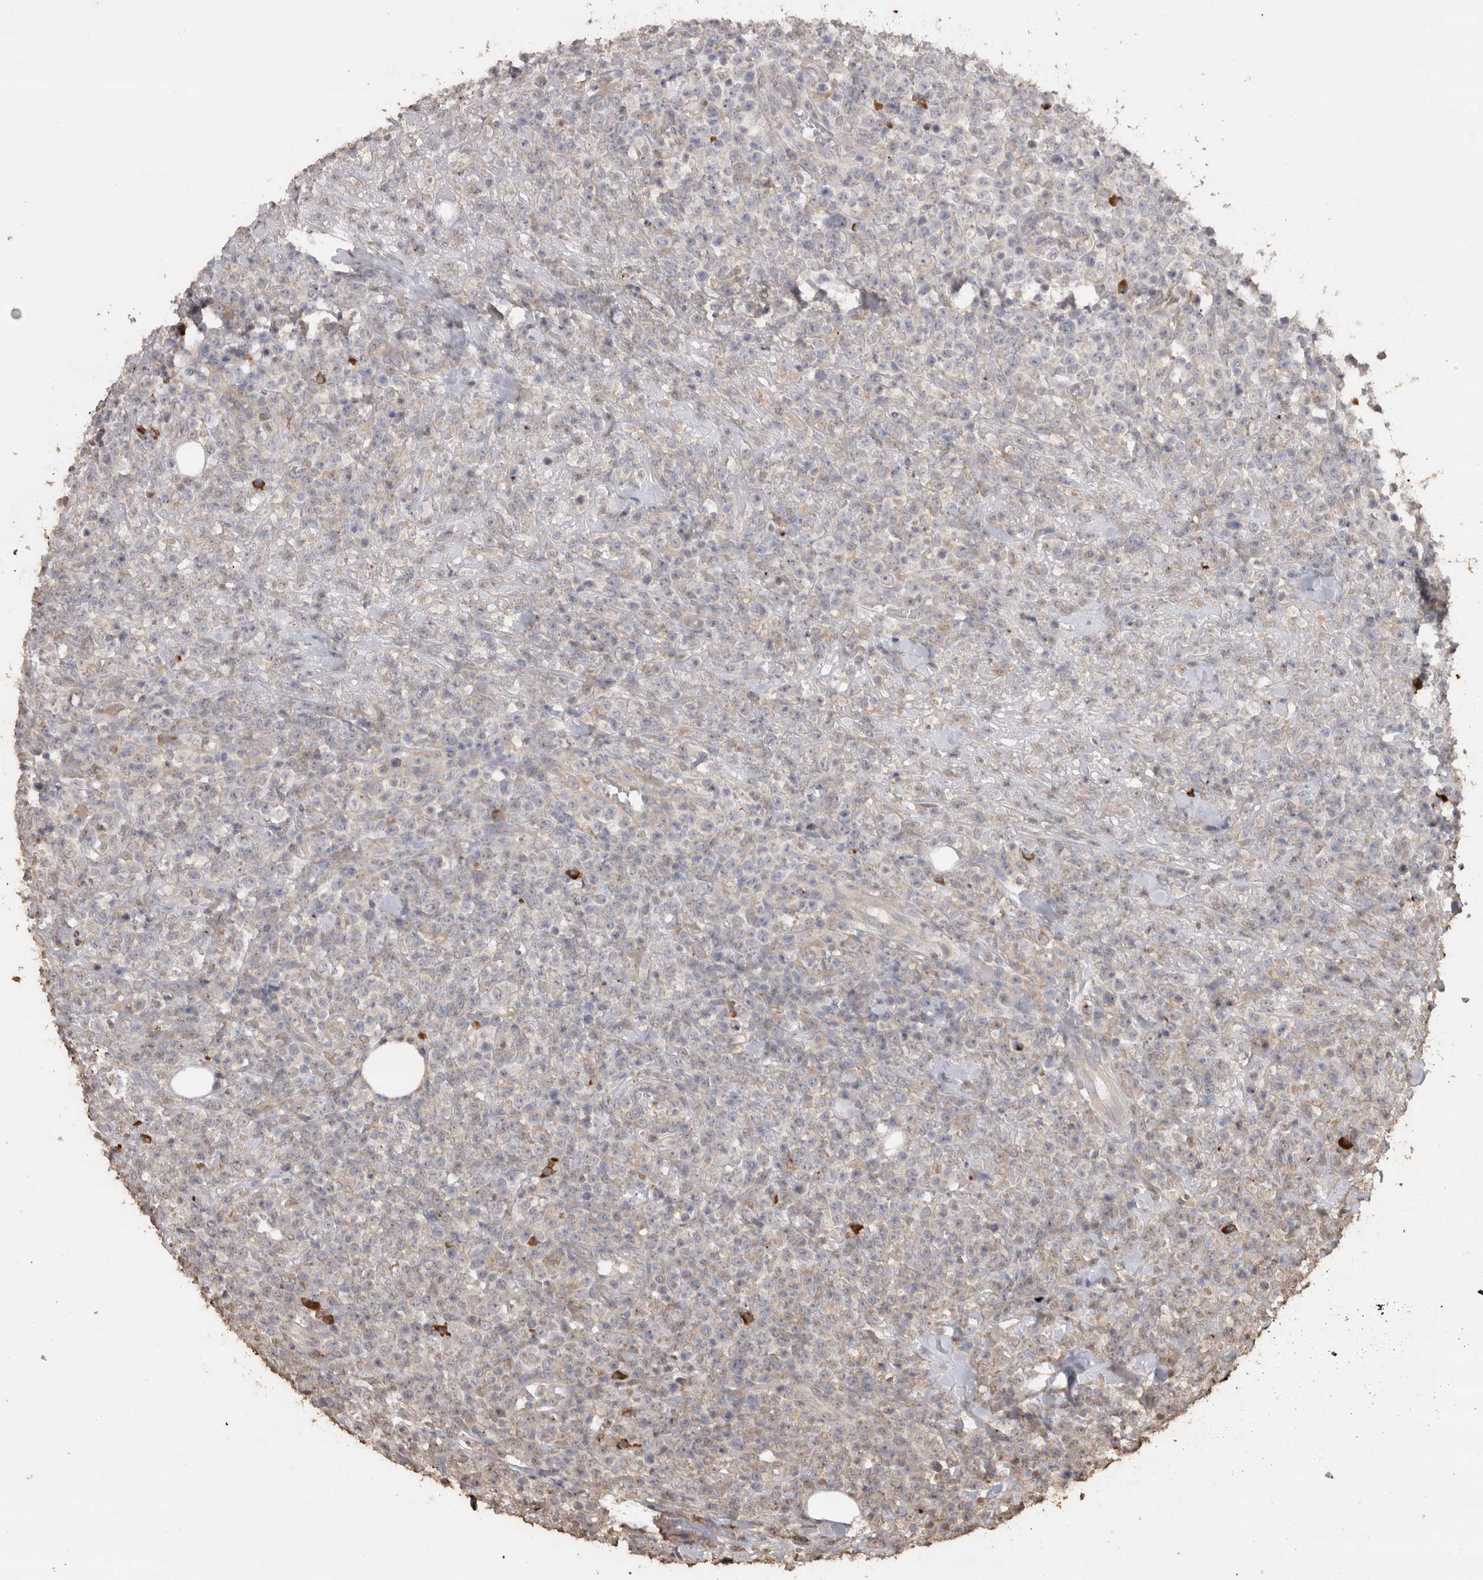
{"staining": {"intensity": "negative", "quantity": "none", "location": "none"}, "tissue": "lymphoma", "cell_type": "Tumor cells", "image_type": "cancer", "snomed": [{"axis": "morphology", "description": "Malignant lymphoma, non-Hodgkin's type, High grade"}, {"axis": "topography", "description": "Colon"}], "caption": "IHC histopathology image of neoplastic tissue: human malignant lymphoma, non-Hodgkin's type (high-grade) stained with DAB (3,3'-diaminobenzidine) shows no significant protein expression in tumor cells. The staining is performed using DAB (3,3'-diaminobenzidine) brown chromogen with nuclei counter-stained in using hematoxylin.", "gene": "CRELD2", "patient": {"sex": "female", "age": 53}}